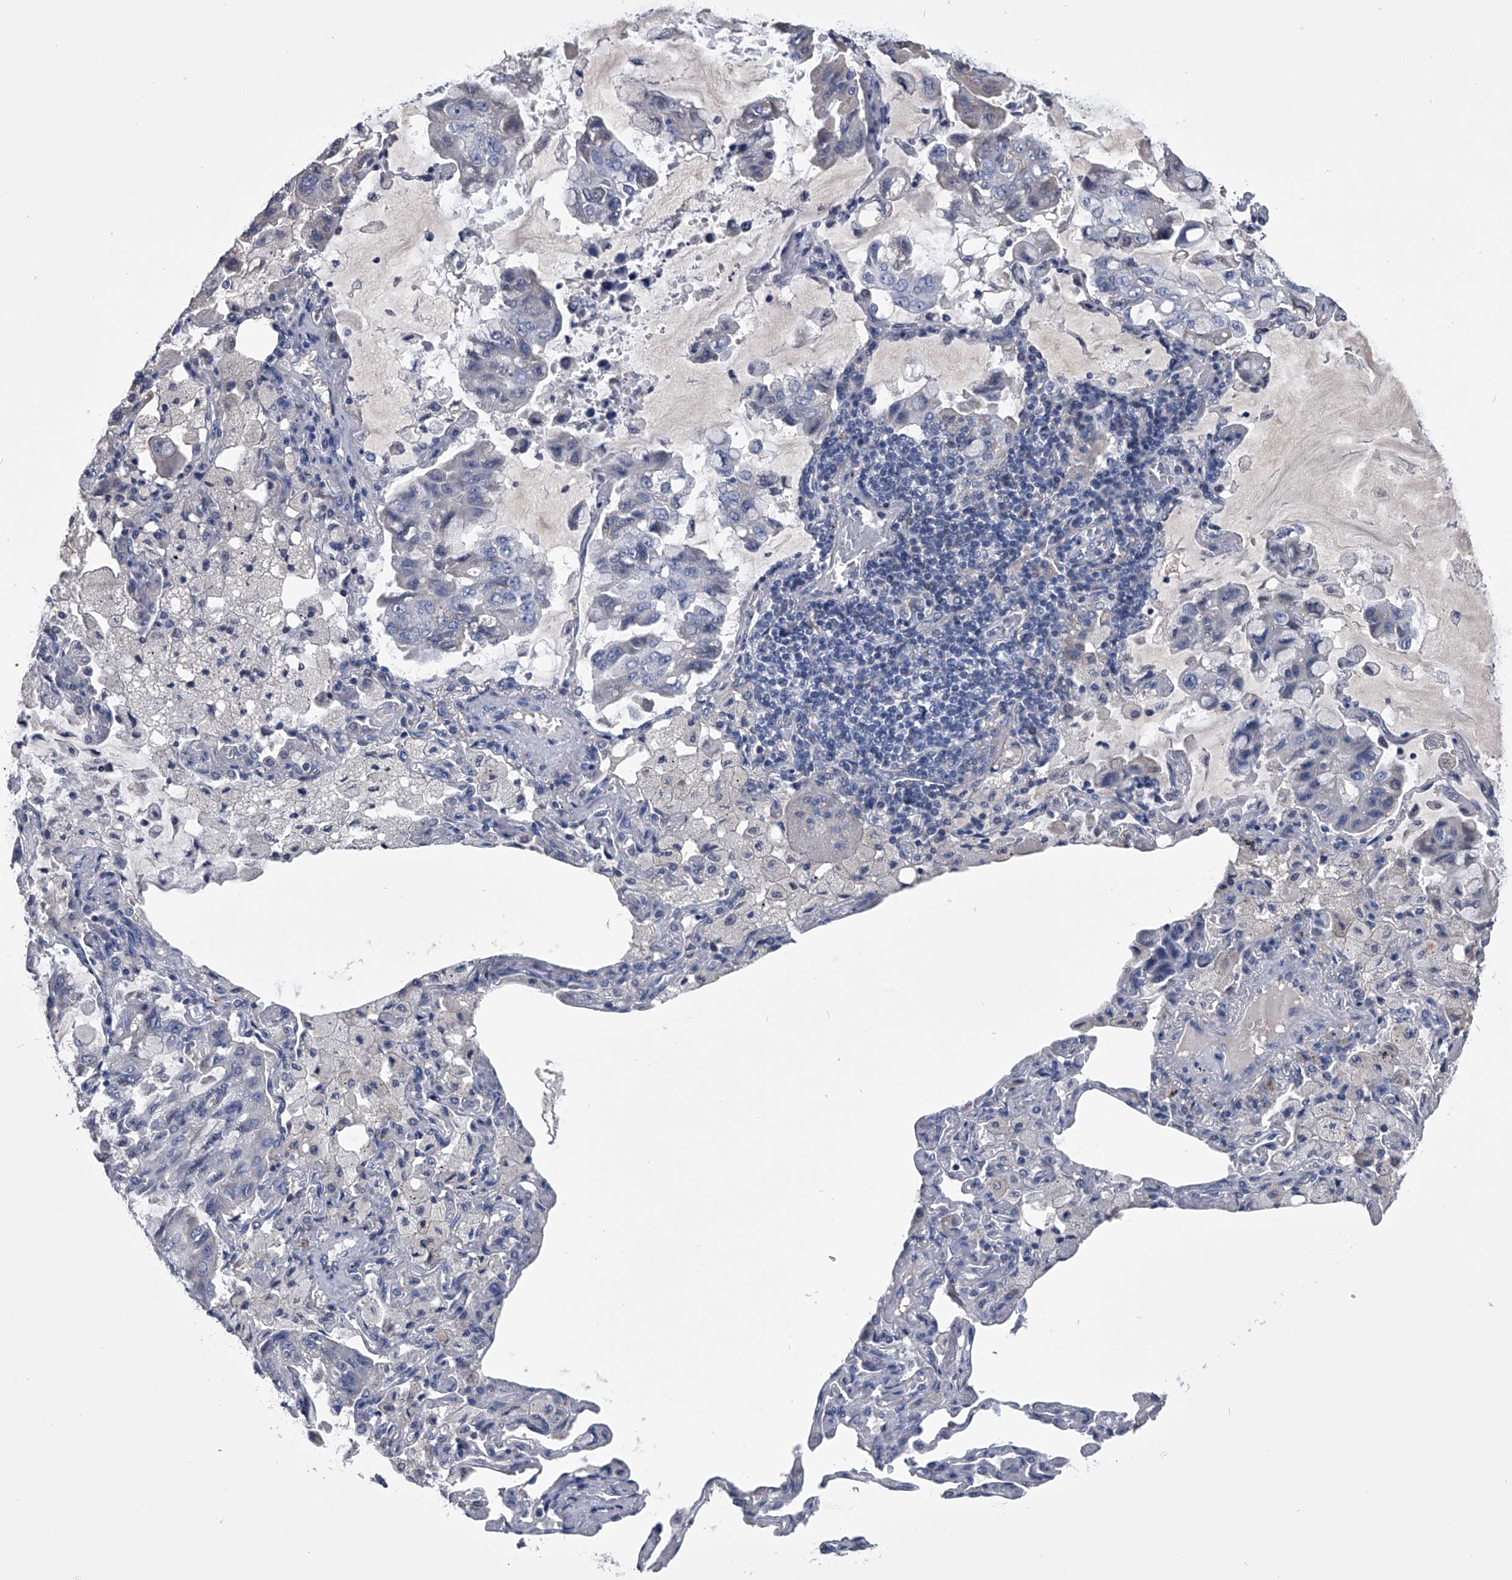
{"staining": {"intensity": "negative", "quantity": "none", "location": "none"}, "tissue": "lung cancer", "cell_type": "Tumor cells", "image_type": "cancer", "snomed": [{"axis": "morphology", "description": "Adenocarcinoma, NOS"}, {"axis": "topography", "description": "Lung"}], "caption": "IHC micrograph of lung cancer stained for a protein (brown), which reveals no positivity in tumor cells. The staining is performed using DAB (3,3'-diaminobenzidine) brown chromogen with nuclei counter-stained in using hematoxylin.", "gene": "OAT", "patient": {"sex": "male", "age": 64}}